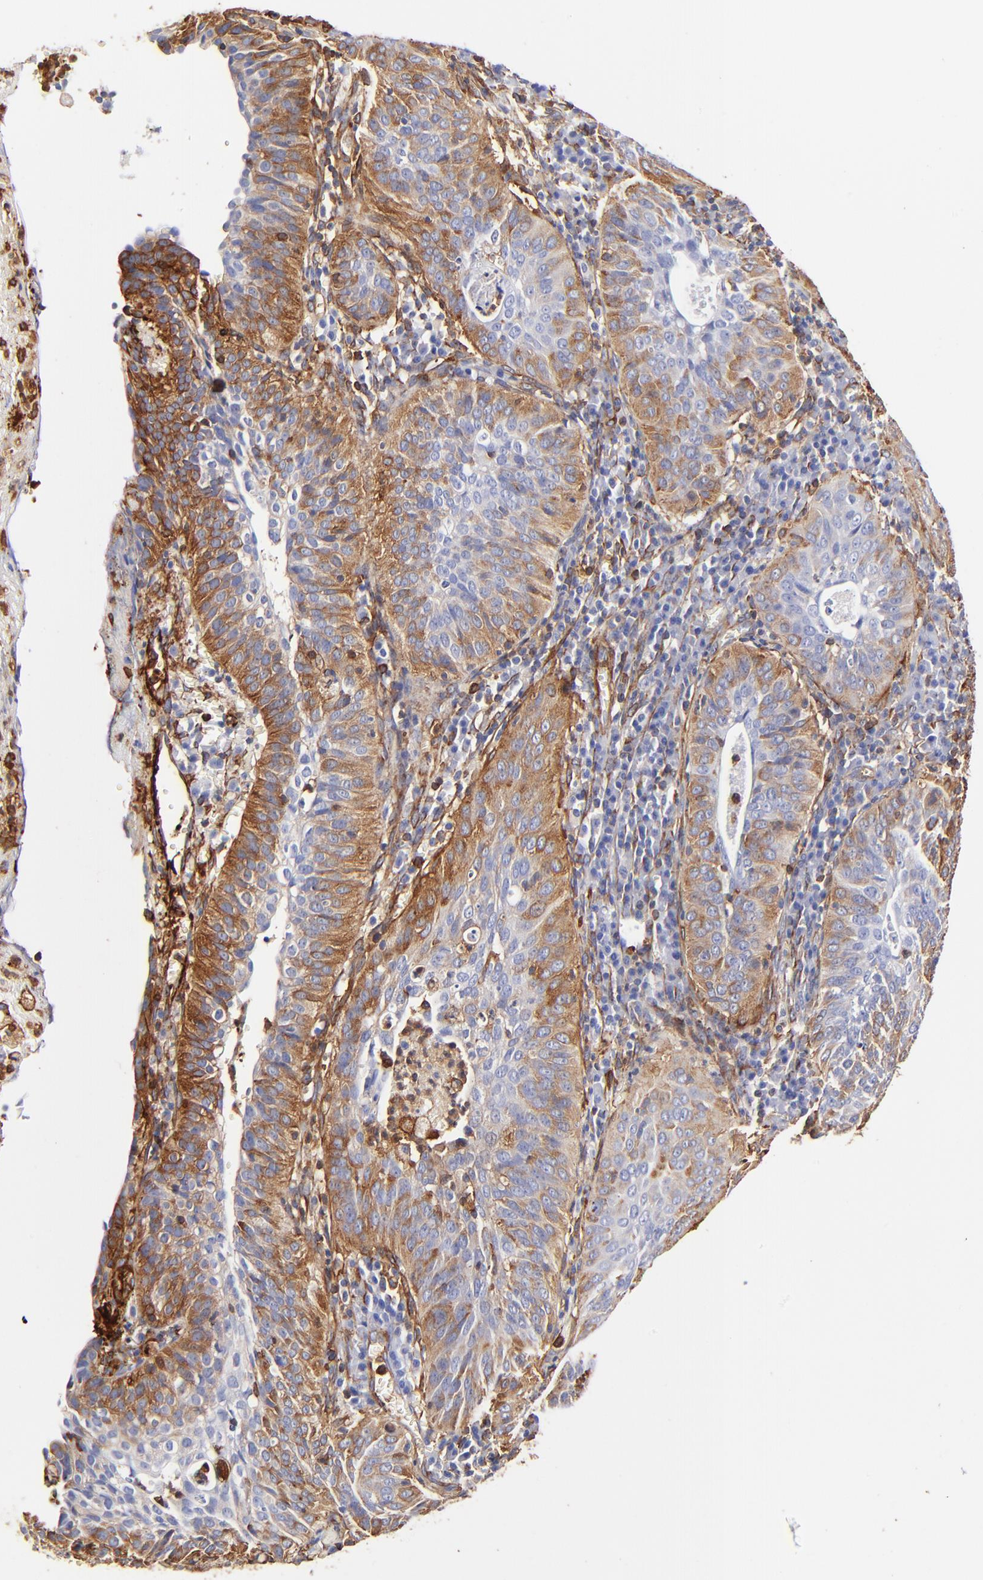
{"staining": {"intensity": "moderate", "quantity": "25%-75%", "location": "cytoplasmic/membranous"}, "tissue": "cervical cancer", "cell_type": "Tumor cells", "image_type": "cancer", "snomed": [{"axis": "morphology", "description": "Squamous cell carcinoma, NOS"}, {"axis": "topography", "description": "Cervix"}], "caption": "A medium amount of moderate cytoplasmic/membranous staining is seen in about 25%-75% of tumor cells in cervical squamous cell carcinoma tissue.", "gene": "FLNA", "patient": {"sex": "female", "age": 39}}